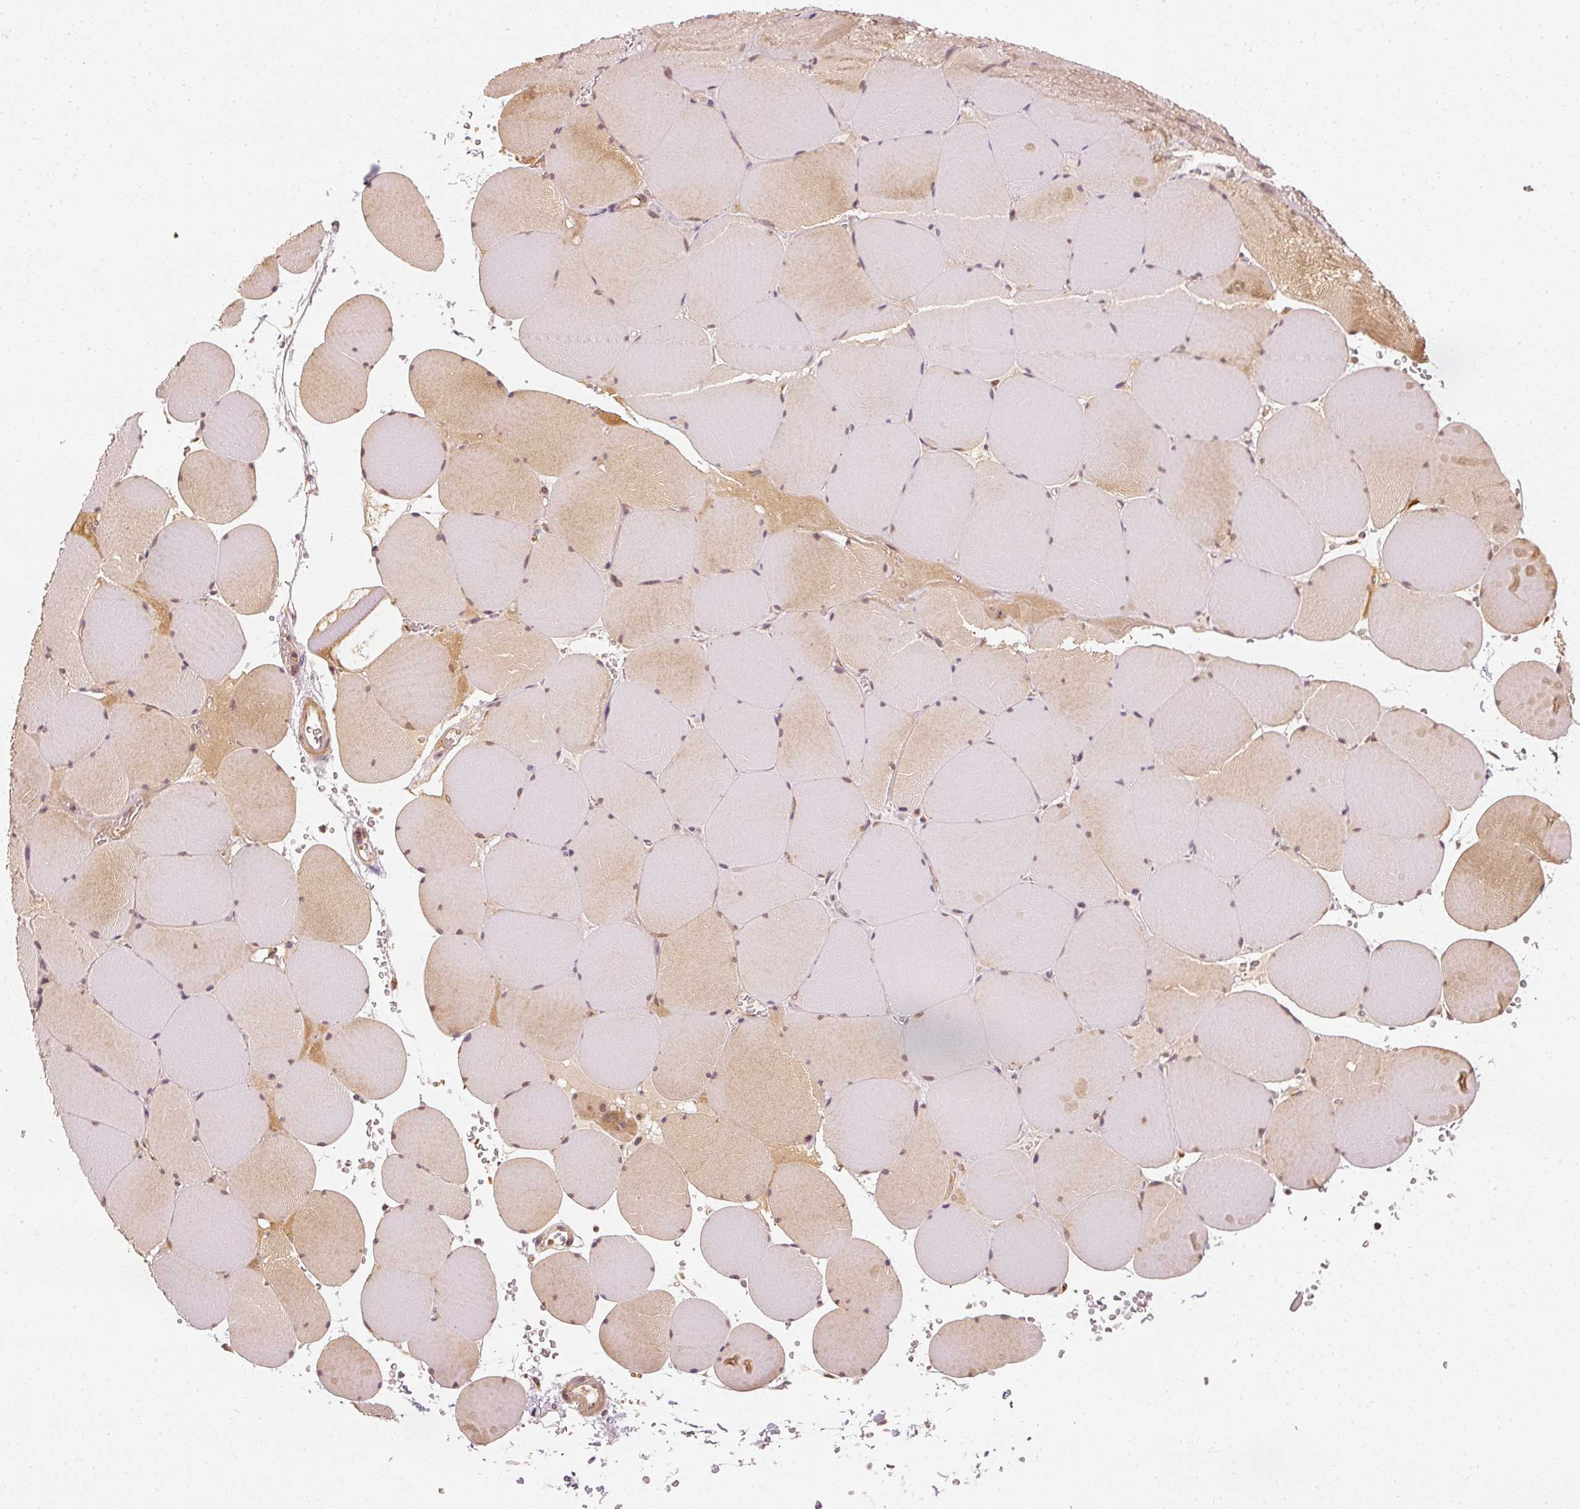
{"staining": {"intensity": "strong", "quantity": "25%-75%", "location": "cytoplasmic/membranous"}, "tissue": "skeletal muscle", "cell_type": "Myocytes", "image_type": "normal", "snomed": [{"axis": "morphology", "description": "Normal tissue, NOS"}, {"axis": "topography", "description": "Skeletal muscle"}, {"axis": "topography", "description": "Head-Neck"}], "caption": "IHC of normal skeletal muscle reveals high levels of strong cytoplasmic/membranous expression in approximately 25%-75% of myocytes.", "gene": "EEF1A1", "patient": {"sex": "male", "age": 66}}